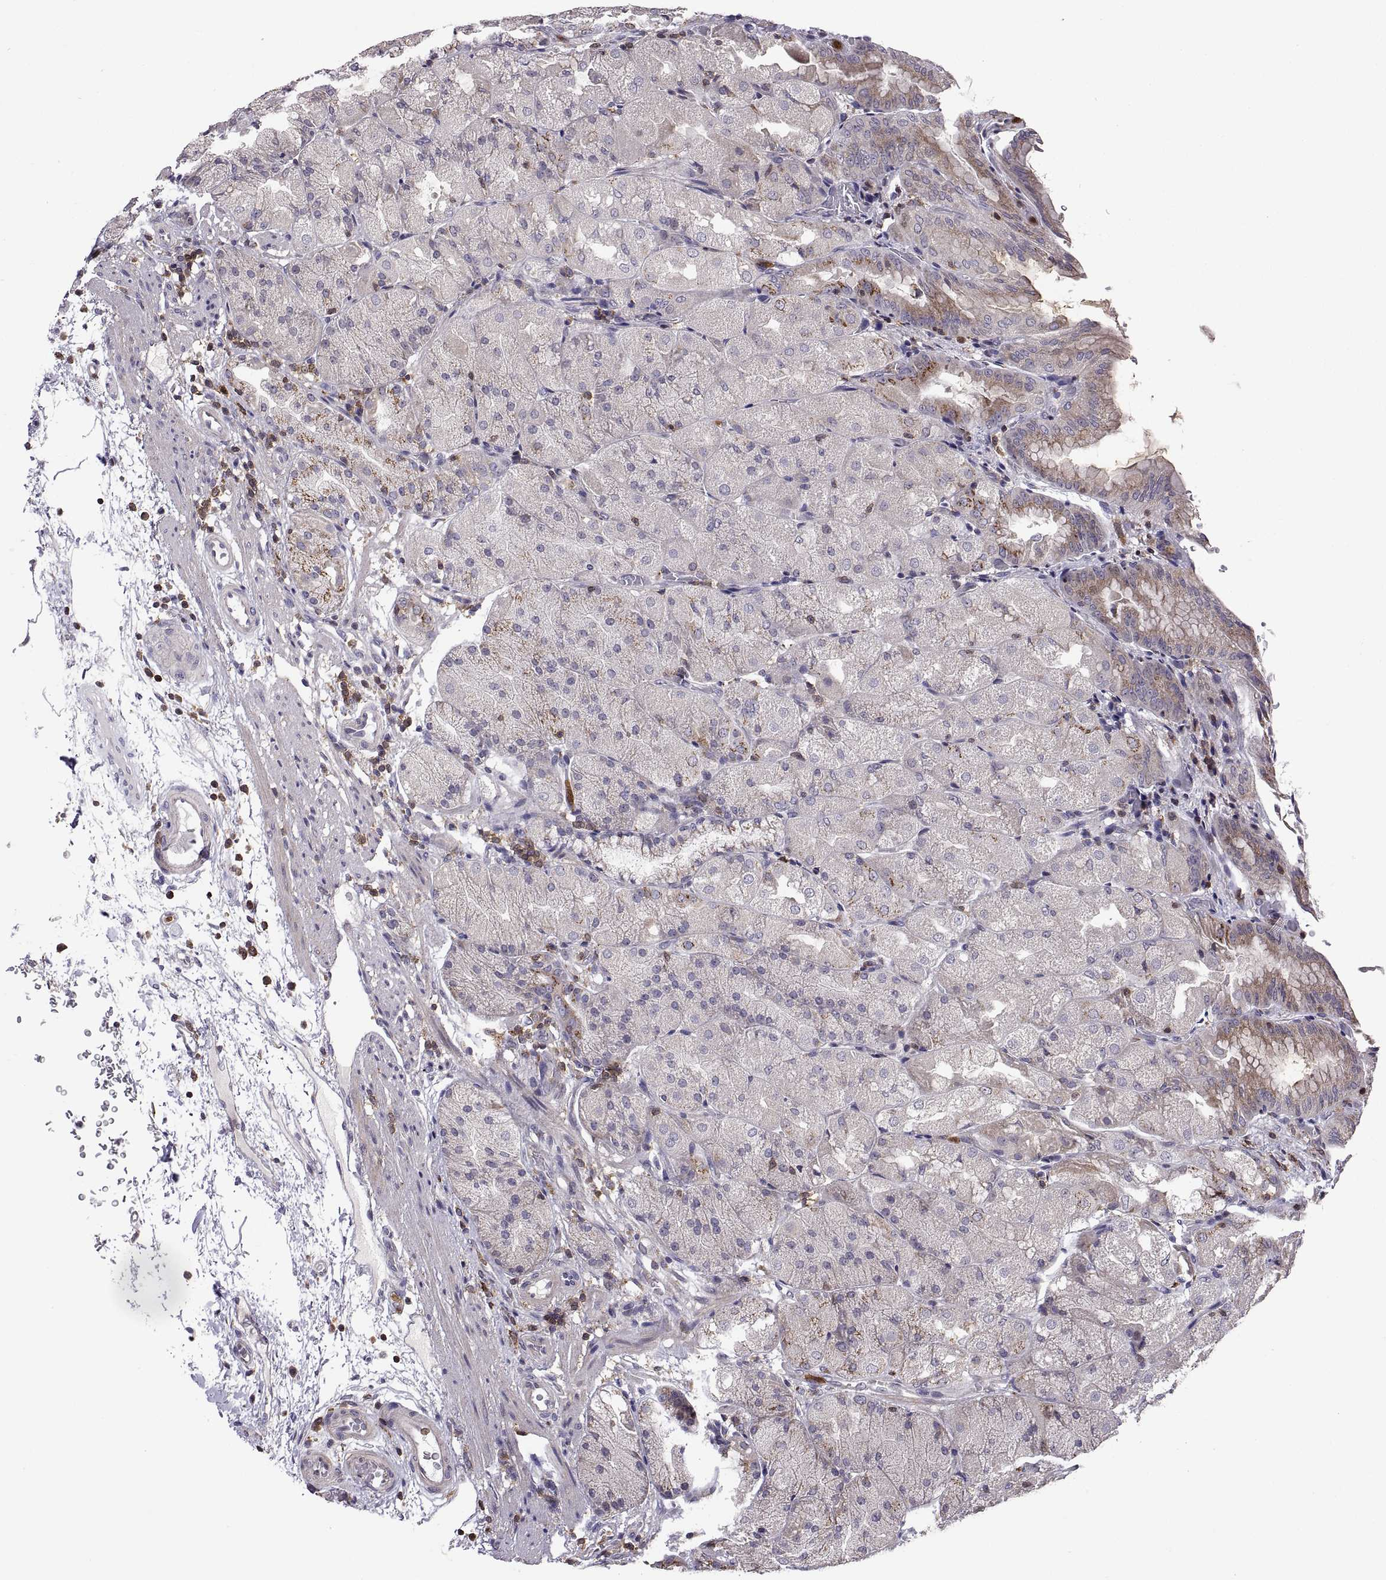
{"staining": {"intensity": "strong", "quantity": "25%-75%", "location": "cytoplasmic/membranous"}, "tissue": "stomach", "cell_type": "Glandular cells", "image_type": "normal", "snomed": [{"axis": "morphology", "description": "Normal tissue, NOS"}, {"axis": "topography", "description": "Stomach, upper"}, {"axis": "topography", "description": "Stomach"}, {"axis": "topography", "description": "Stomach, lower"}], "caption": "Protein expression analysis of normal human stomach reveals strong cytoplasmic/membranous expression in approximately 25%-75% of glandular cells. (Stains: DAB (3,3'-diaminobenzidine) in brown, nuclei in blue, Microscopy: brightfield microscopy at high magnification).", "gene": "ACAP1", "patient": {"sex": "male", "age": 62}}